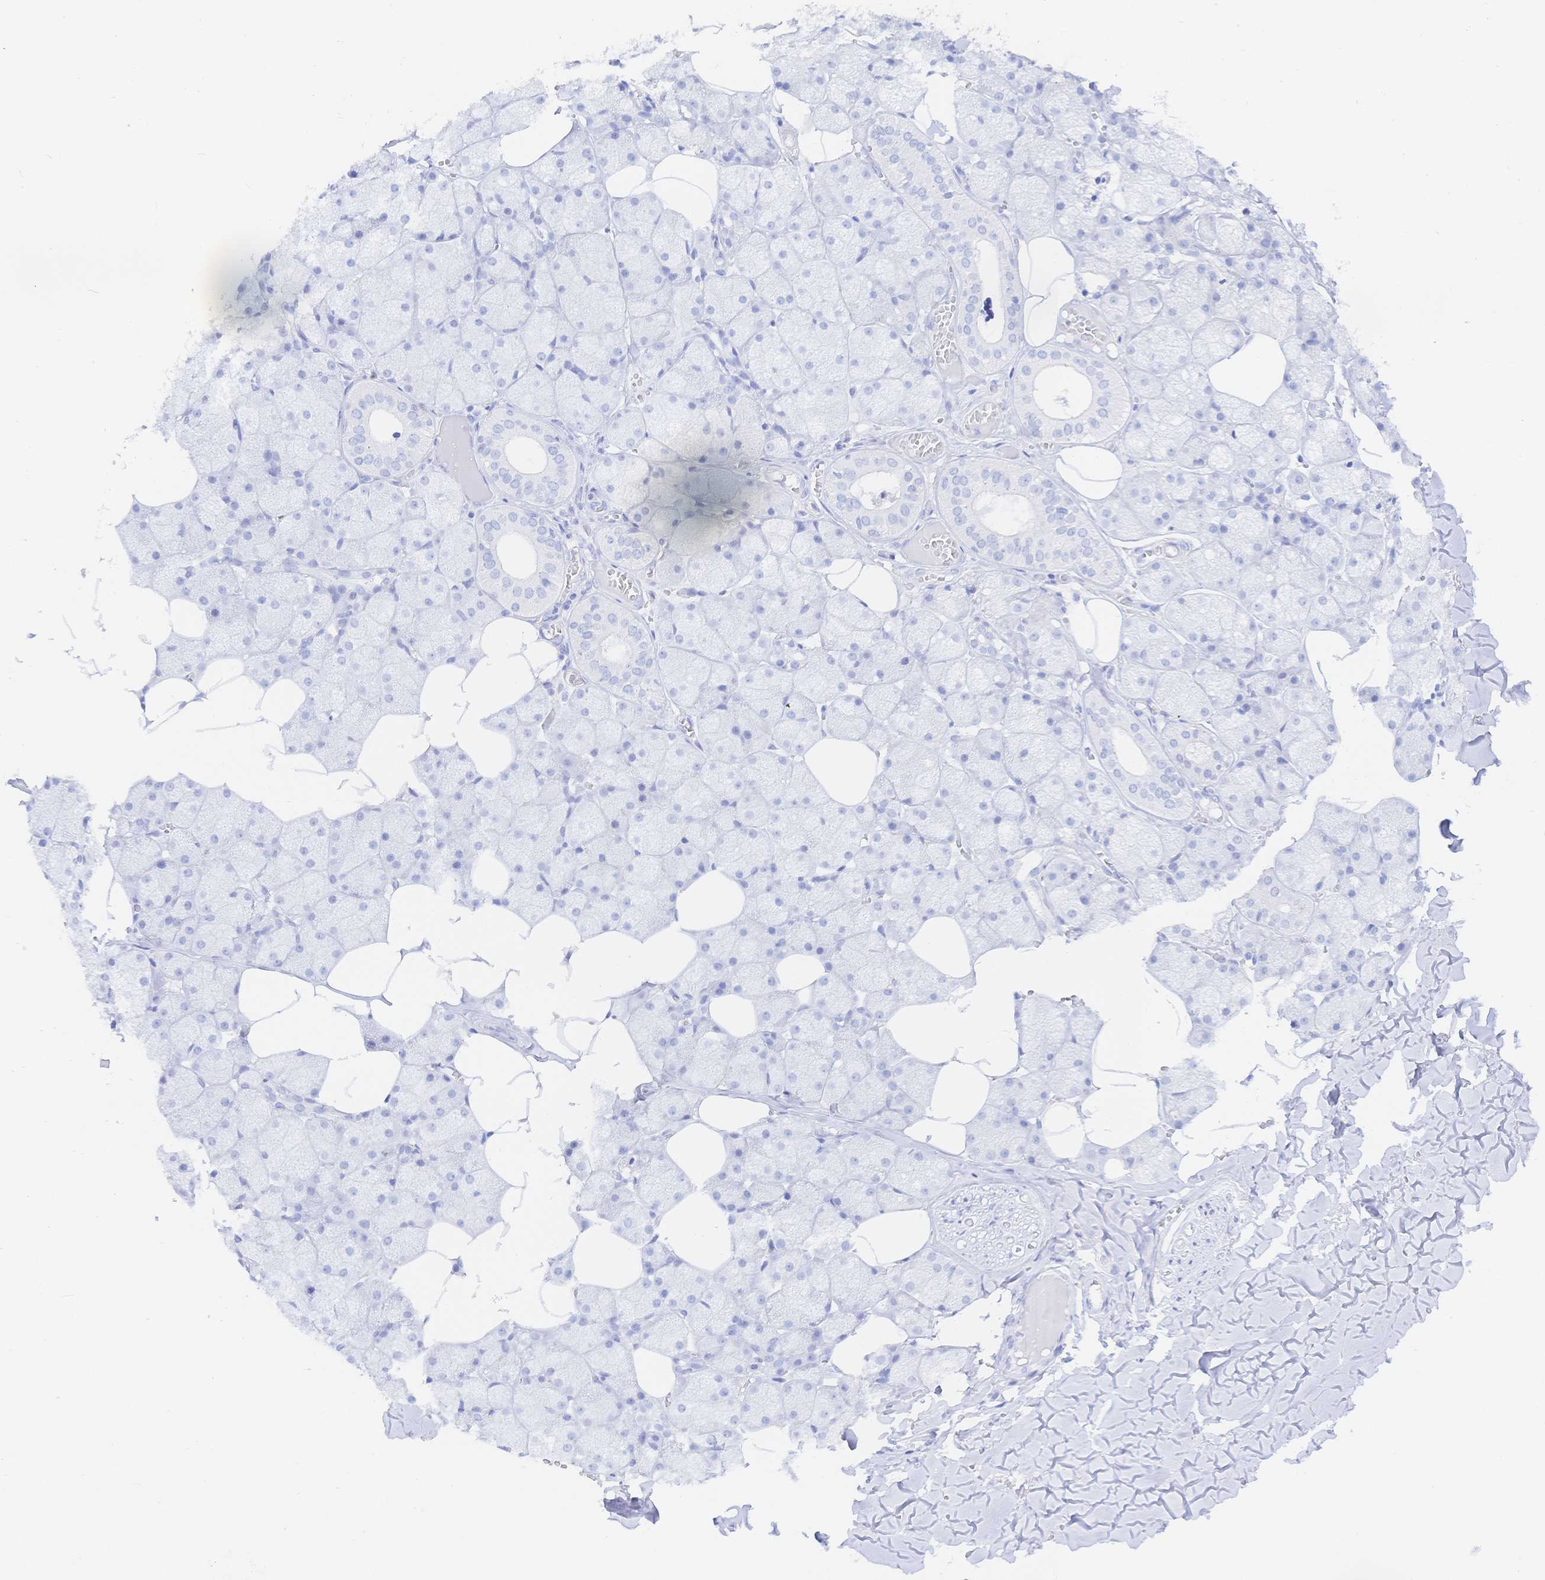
{"staining": {"intensity": "negative", "quantity": "none", "location": "none"}, "tissue": "salivary gland", "cell_type": "Glandular cells", "image_type": "normal", "snomed": [{"axis": "morphology", "description": "Normal tissue, NOS"}, {"axis": "topography", "description": "Salivary gland"}, {"axis": "topography", "description": "Peripheral nerve tissue"}], "caption": "The immunohistochemistry (IHC) histopathology image has no significant expression in glandular cells of salivary gland.", "gene": "KCNH6", "patient": {"sex": "male", "age": 38}}